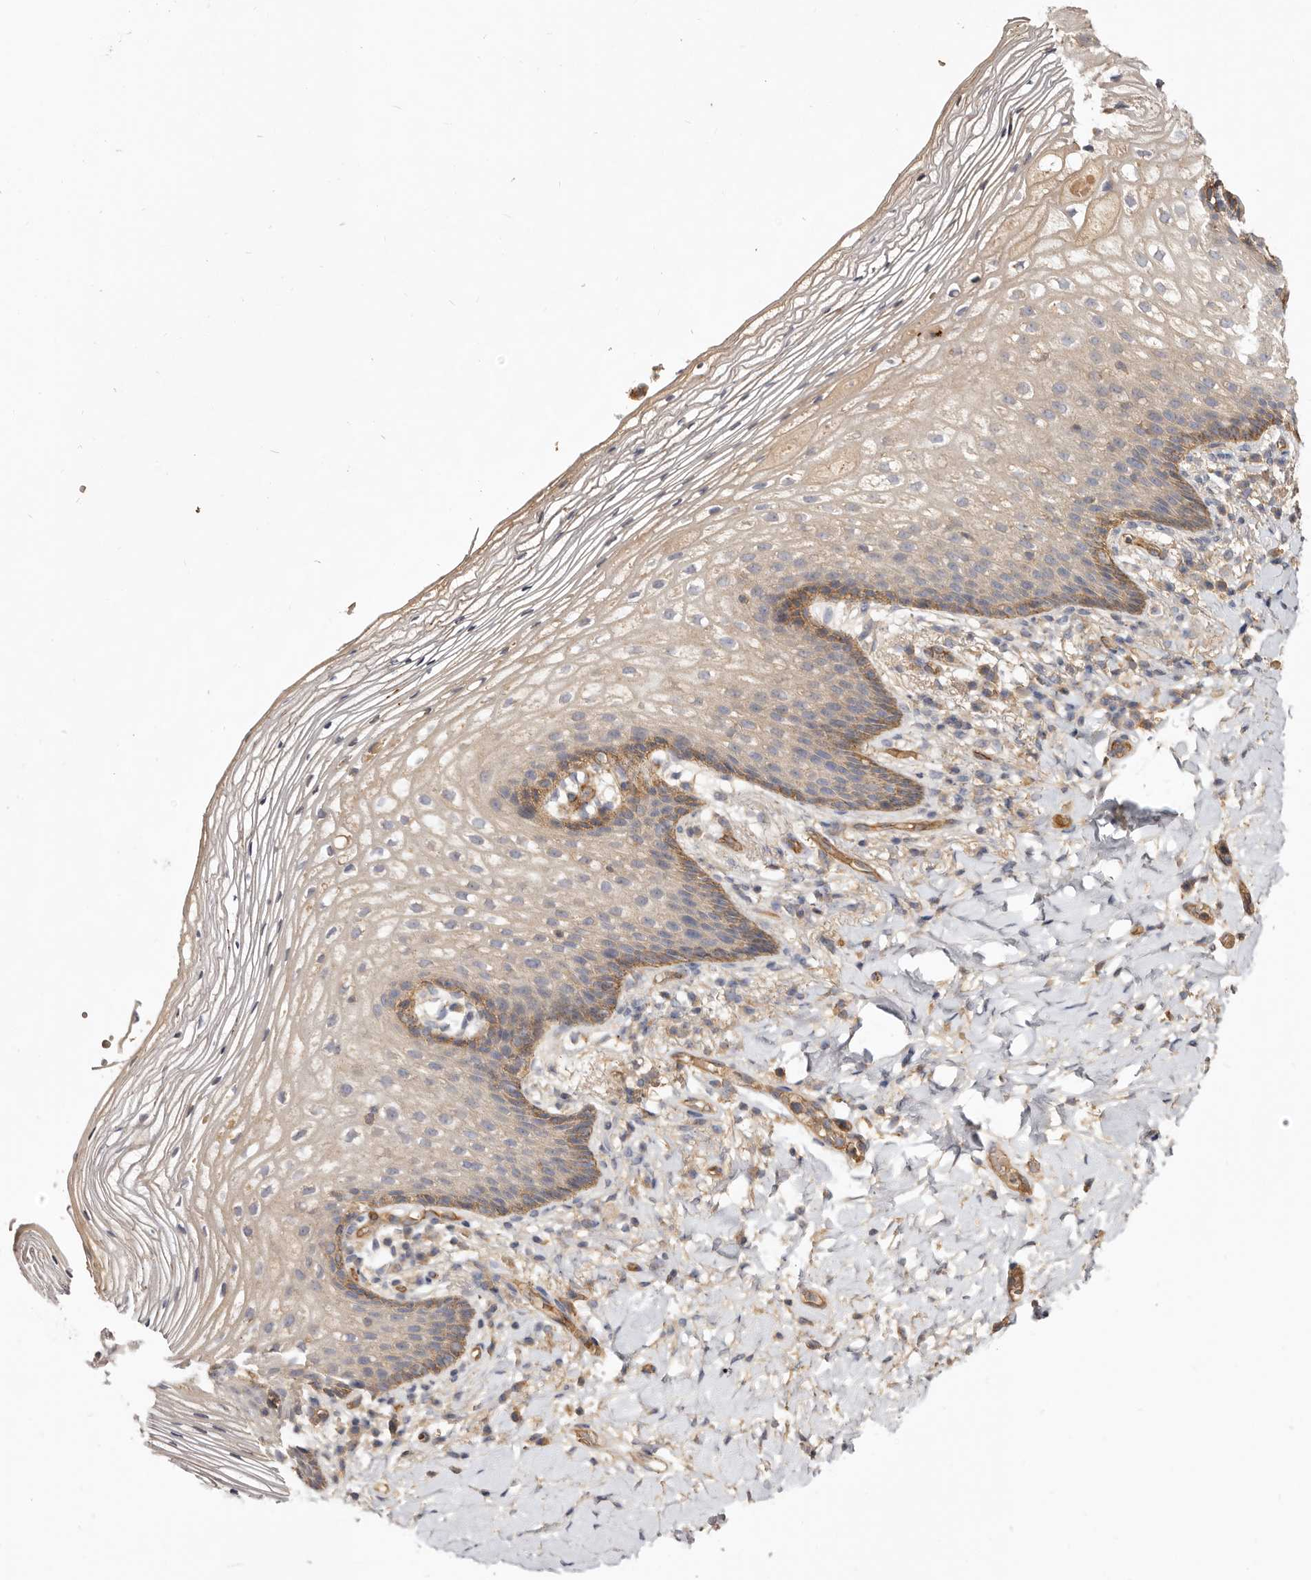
{"staining": {"intensity": "weak", "quantity": "<25%", "location": "cytoplasmic/membranous"}, "tissue": "vagina", "cell_type": "Squamous epithelial cells", "image_type": "normal", "snomed": [{"axis": "morphology", "description": "Normal tissue, NOS"}, {"axis": "topography", "description": "Vagina"}], "caption": "This is a image of IHC staining of benign vagina, which shows no staining in squamous epithelial cells.", "gene": "ADAMTS9", "patient": {"sex": "female", "age": 60}}